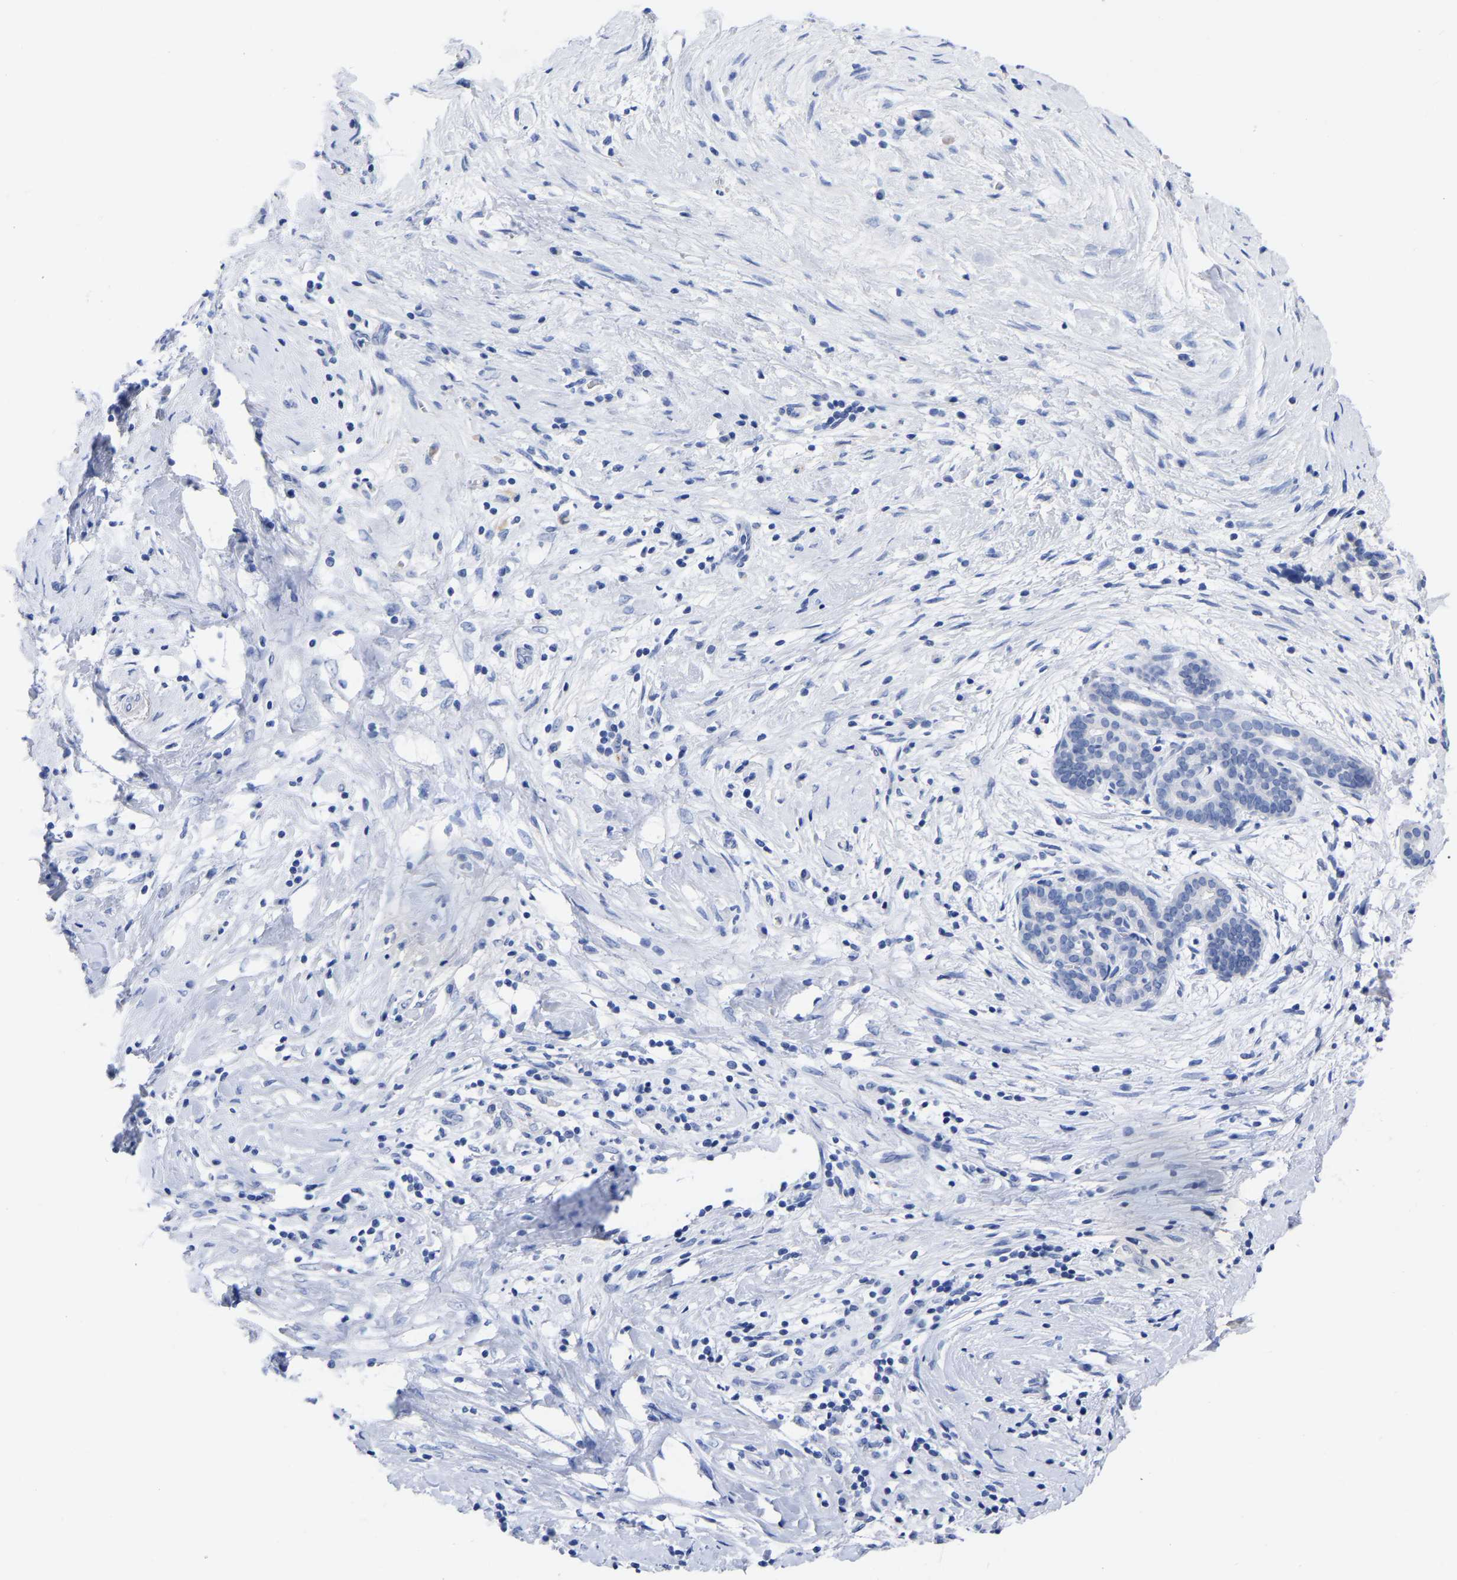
{"staining": {"intensity": "negative", "quantity": "none", "location": "none"}, "tissue": "pancreatic cancer", "cell_type": "Tumor cells", "image_type": "cancer", "snomed": [{"axis": "morphology", "description": "Adenocarcinoma, NOS"}, {"axis": "topography", "description": "Pancreas"}], "caption": "Tumor cells show no significant protein positivity in adenocarcinoma (pancreatic).", "gene": "HAPLN1", "patient": {"sex": "female", "age": 70}}